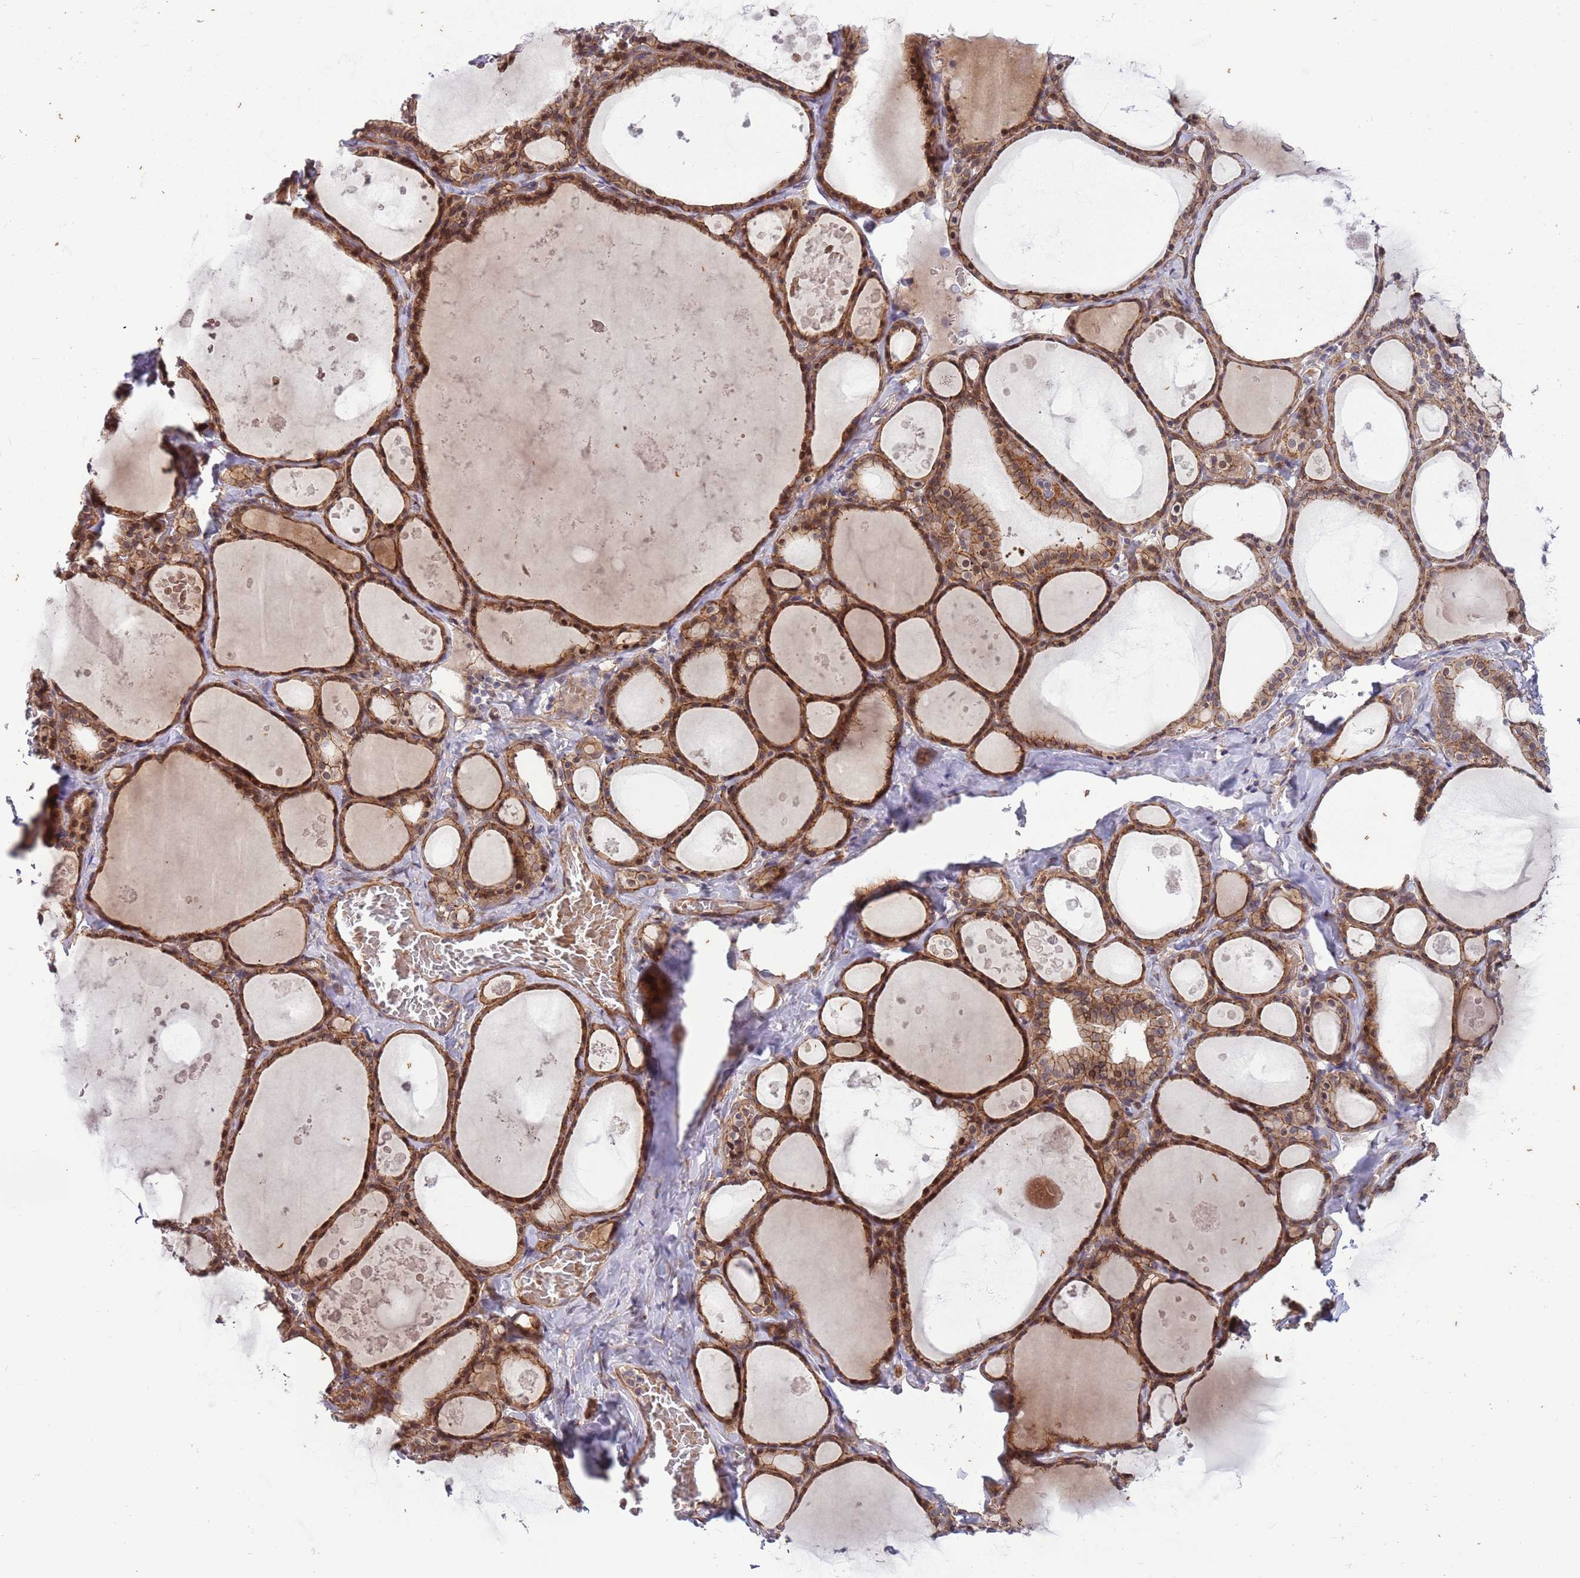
{"staining": {"intensity": "strong", "quantity": ">75%", "location": "cytoplasmic/membranous"}, "tissue": "thyroid gland", "cell_type": "Glandular cells", "image_type": "normal", "snomed": [{"axis": "morphology", "description": "Normal tissue, NOS"}, {"axis": "topography", "description": "Thyroid gland"}], "caption": "High-magnification brightfield microscopy of benign thyroid gland stained with DAB (brown) and counterstained with hematoxylin (blue). glandular cells exhibit strong cytoplasmic/membranous positivity is identified in about>75% of cells.", "gene": "ITGB6", "patient": {"sex": "male", "age": 56}}